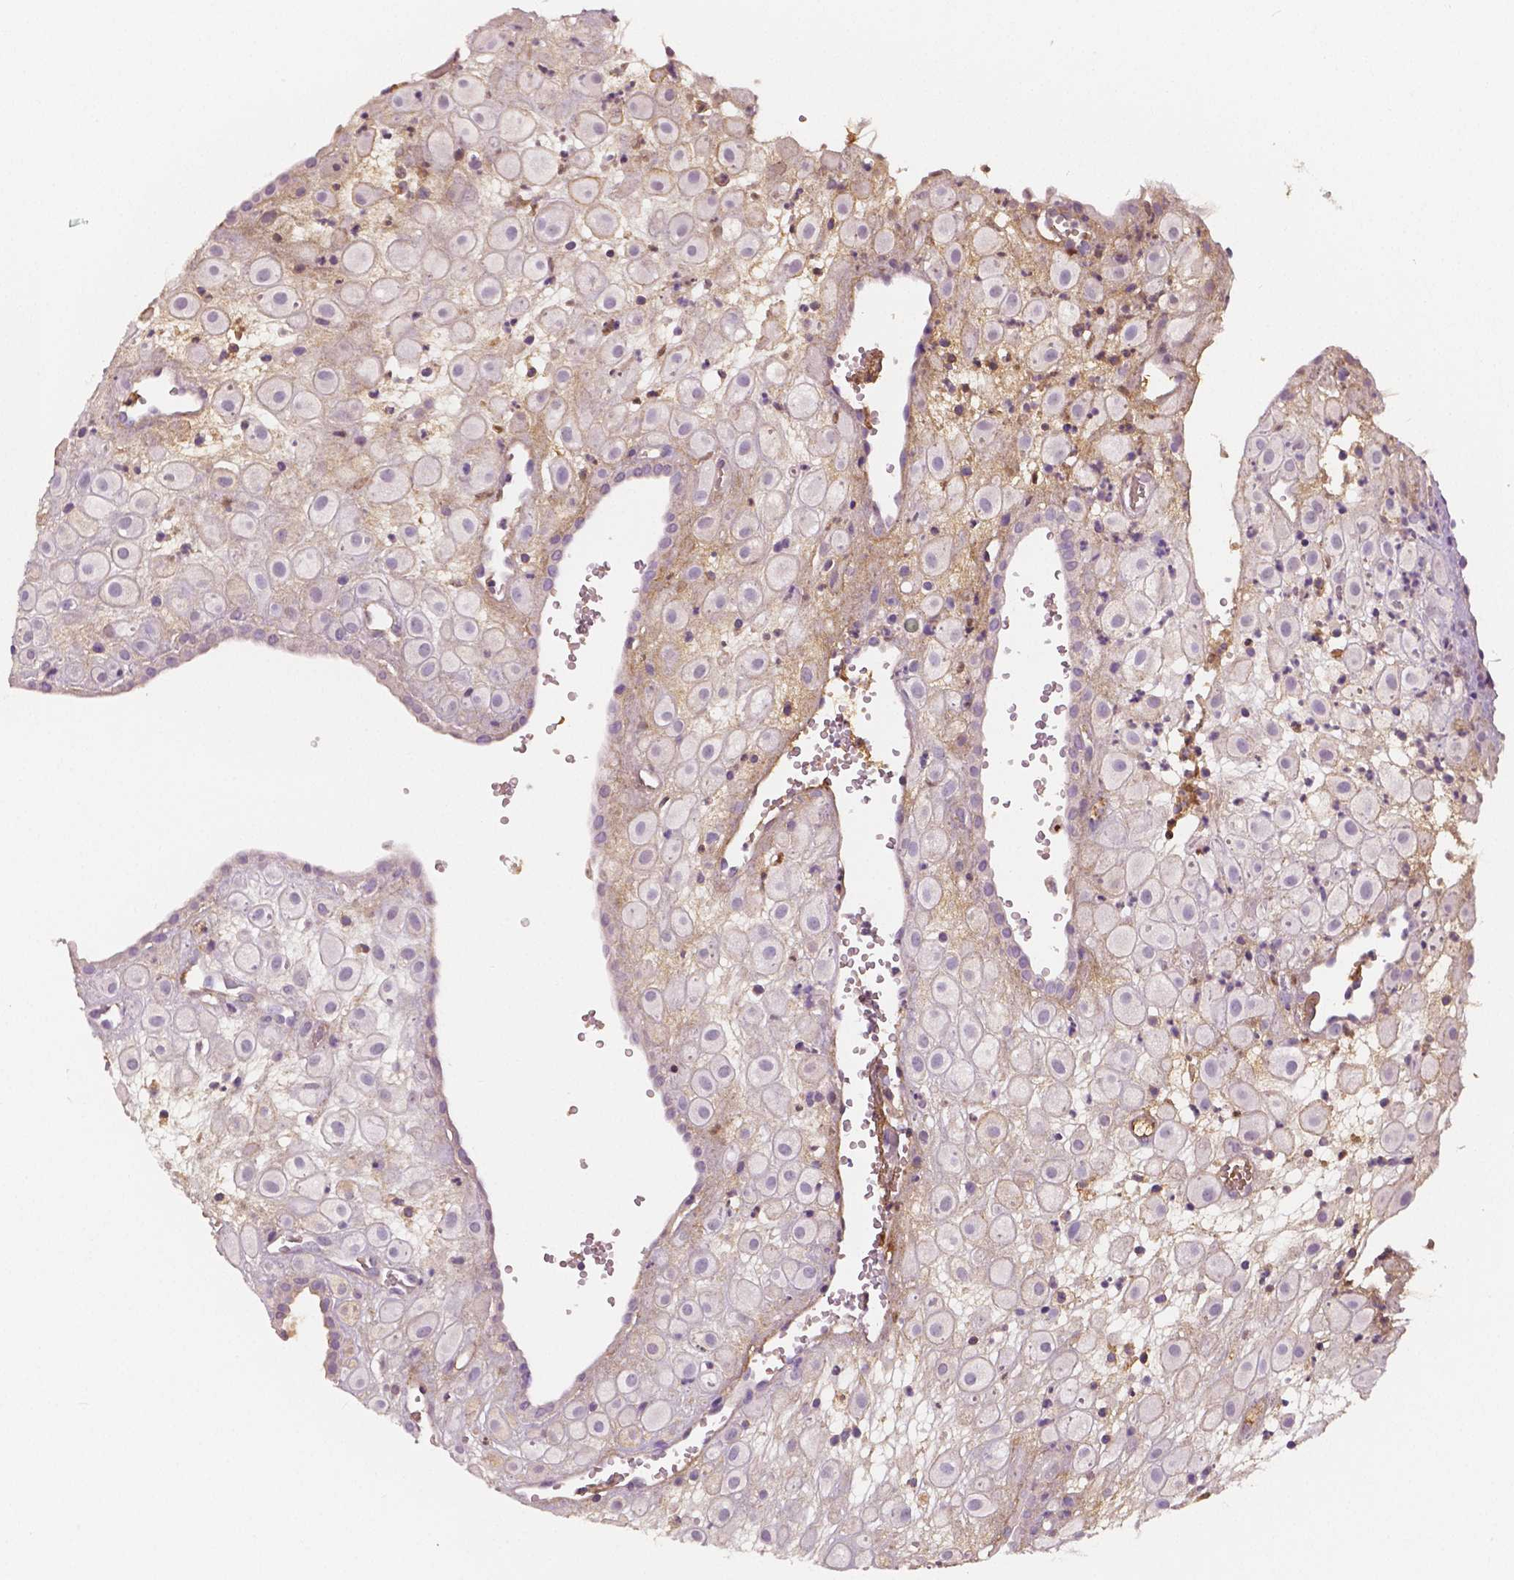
{"staining": {"intensity": "negative", "quantity": "none", "location": "none"}, "tissue": "placenta", "cell_type": "Decidual cells", "image_type": "normal", "snomed": [{"axis": "morphology", "description": "Normal tissue, NOS"}, {"axis": "topography", "description": "Placenta"}], "caption": "IHC histopathology image of unremarkable placenta: human placenta stained with DAB demonstrates no significant protein positivity in decidual cells.", "gene": "APOA4", "patient": {"sex": "female", "age": 24}}